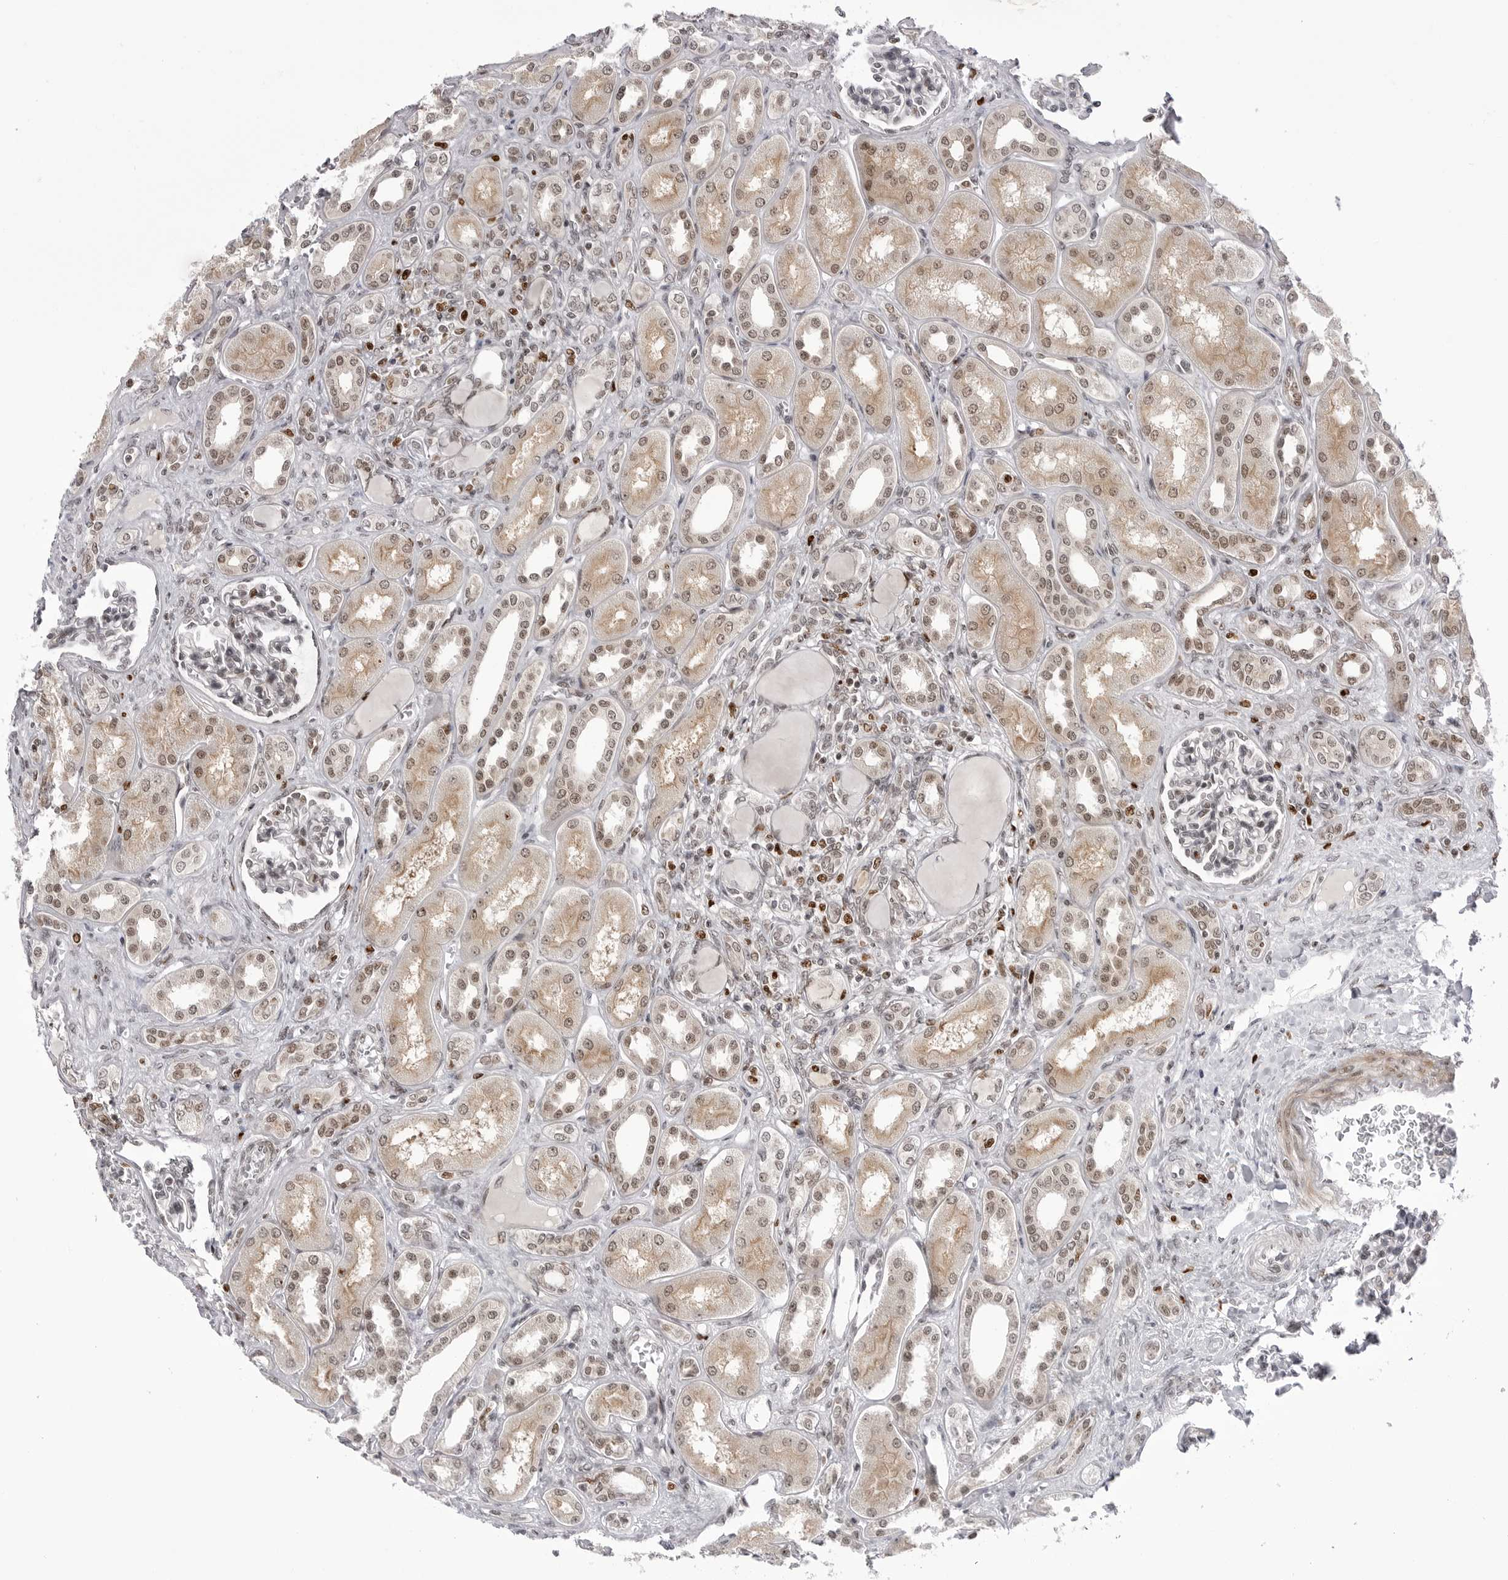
{"staining": {"intensity": "weak", "quantity": "<25%", "location": "nuclear"}, "tissue": "kidney", "cell_type": "Cells in glomeruli", "image_type": "normal", "snomed": [{"axis": "morphology", "description": "Normal tissue, NOS"}, {"axis": "topography", "description": "Kidney"}], "caption": "DAB (3,3'-diaminobenzidine) immunohistochemical staining of unremarkable human kidney demonstrates no significant expression in cells in glomeruli. Brightfield microscopy of immunohistochemistry stained with DAB (brown) and hematoxylin (blue), captured at high magnification.", "gene": "PTK2B", "patient": {"sex": "male", "age": 7}}